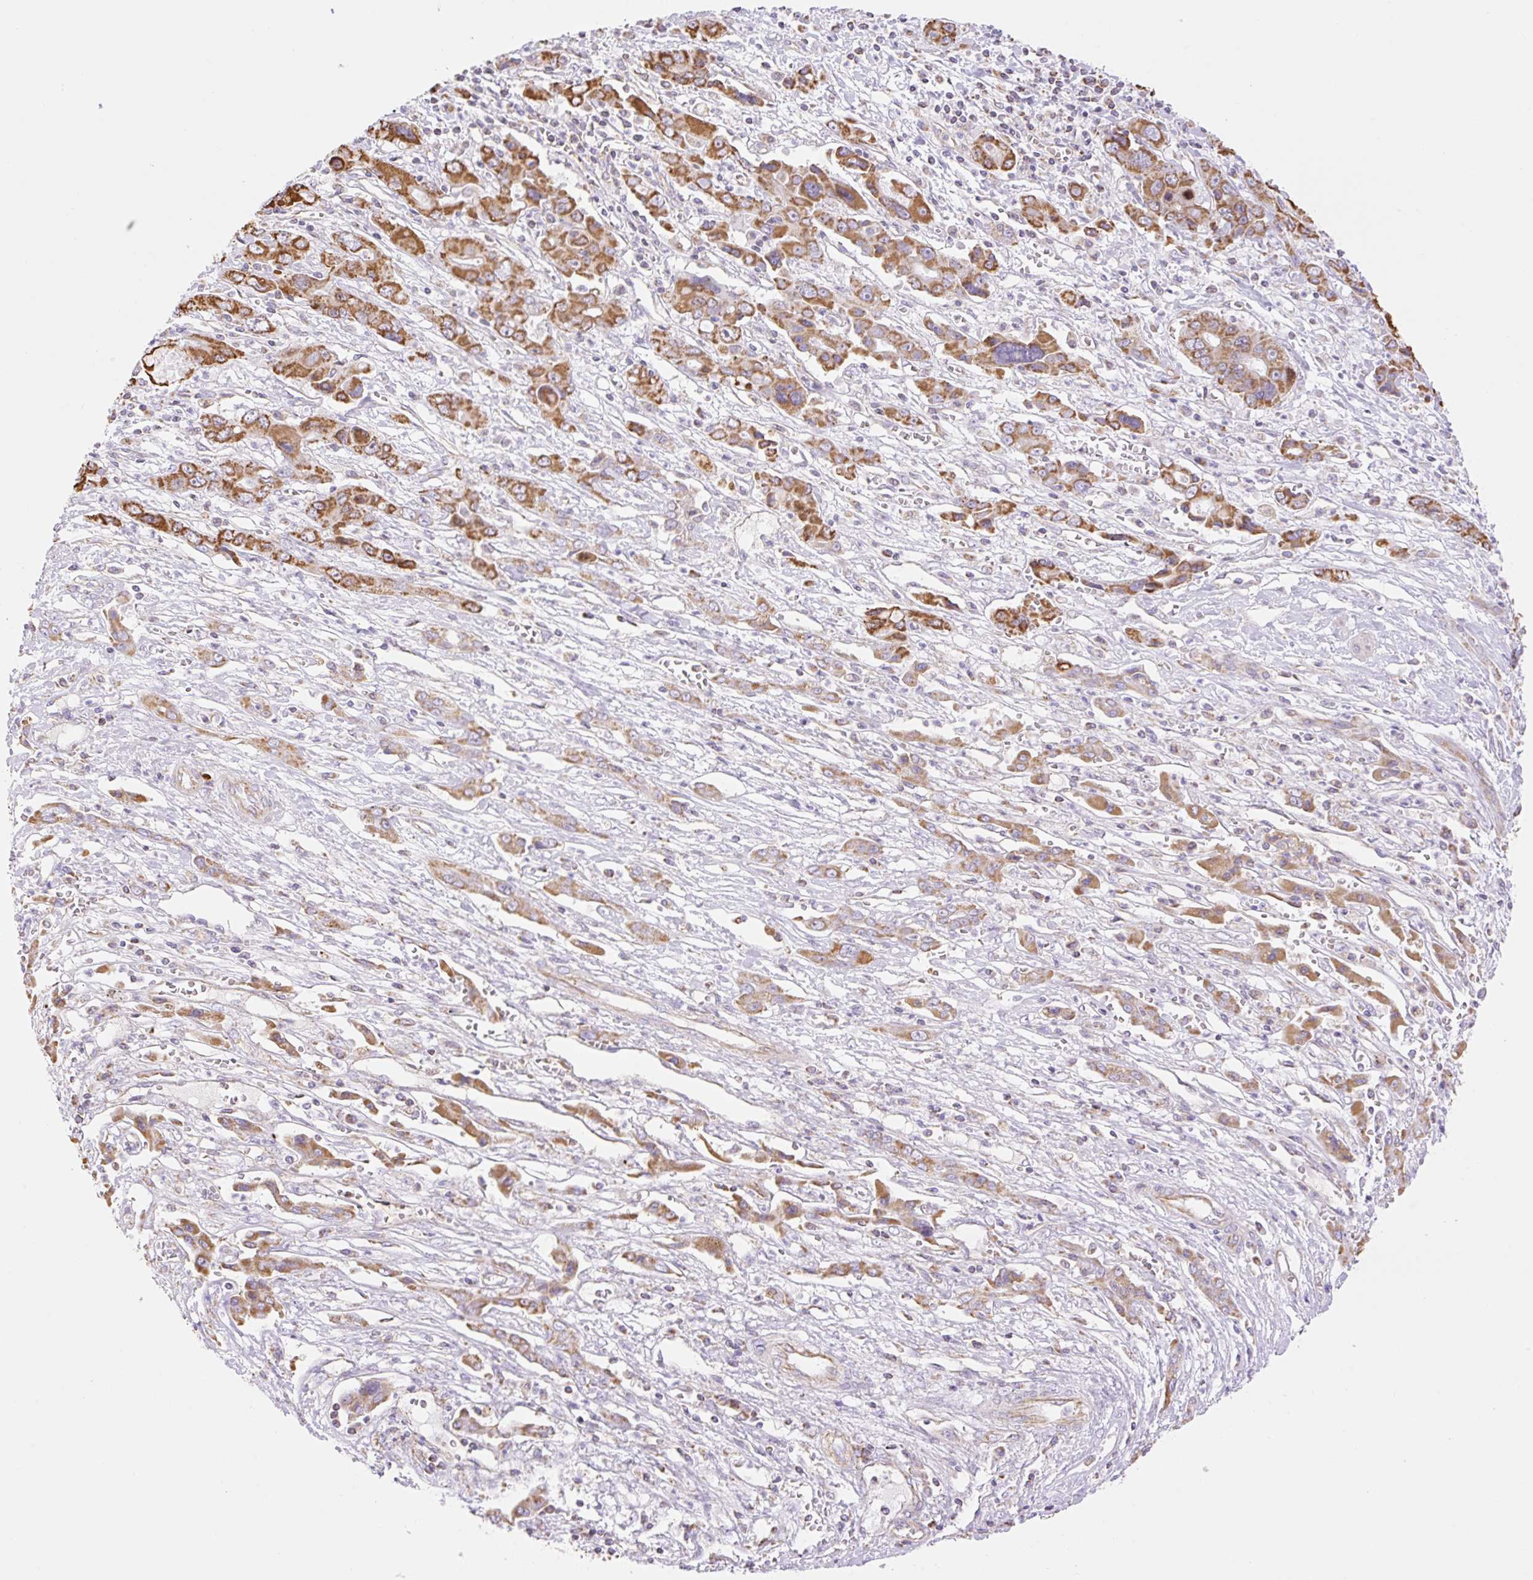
{"staining": {"intensity": "moderate", "quantity": ">75%", "location": "cytoplasmic/membranous"}, "tissue": "liver cancer", "cell_type": "Tumor cells", "image_type": "cancer", "snomed": [{"axis": "morphology", "description": "Cholangiocarcinoma"}, {"axis": "topography", "description": "Liver"}], "caption": "Immunohistochemistry (IHC) staining of liver cholangiocarcinoma, which reveals medium levels of moderate cytoplasmic/membranous staining in about >75% of tumor cells indicating moderate cytoplasmic/membranous protein expression. The staining was performed using DAB (brown) for protein detection and nuclei were counterstained in hematoxylin (blue).", "gene": "ESAM", "patient": {"sex": "male", "age": 67}}